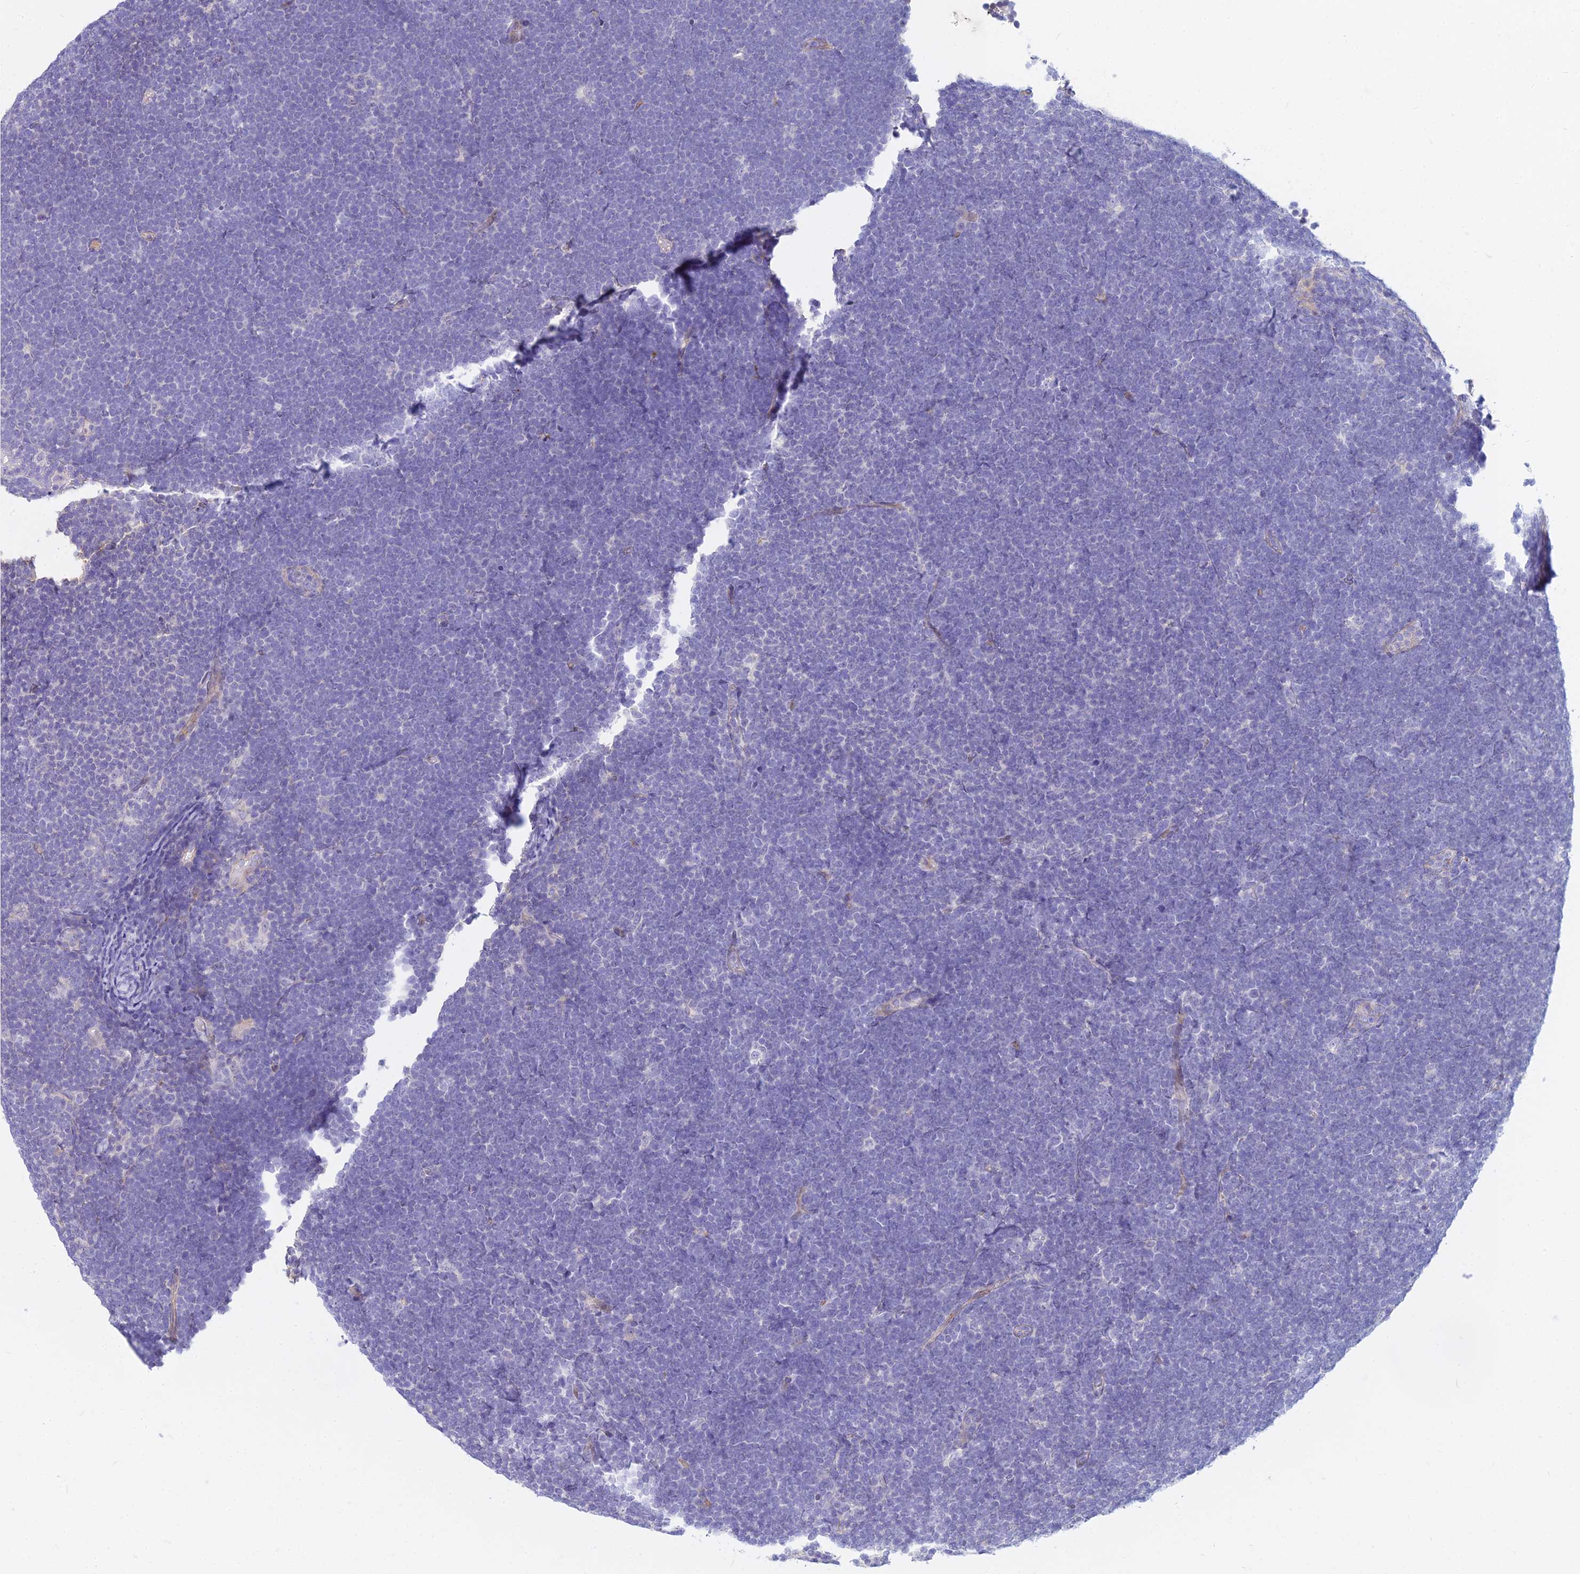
{"staining": {"intensity": "negative", "quantity": "none", "location": "none"}, "tissue": "lymphoma", "cell_type": "Tumor cells", "image_type": "cancer", "snomed": [{"axis": "morphology", "description": "Malignant lymphoma, non-Hodgkin's type, High grade"}, {"axis": "topography", "description": "Lymph node"}], "caption": "The image displays no staining of tumor cells in high-grade malignant lymphoma, non-Hodgkin's type.", "gene": "SMIM24", "patient": {"sex": "male", "age": 13}}